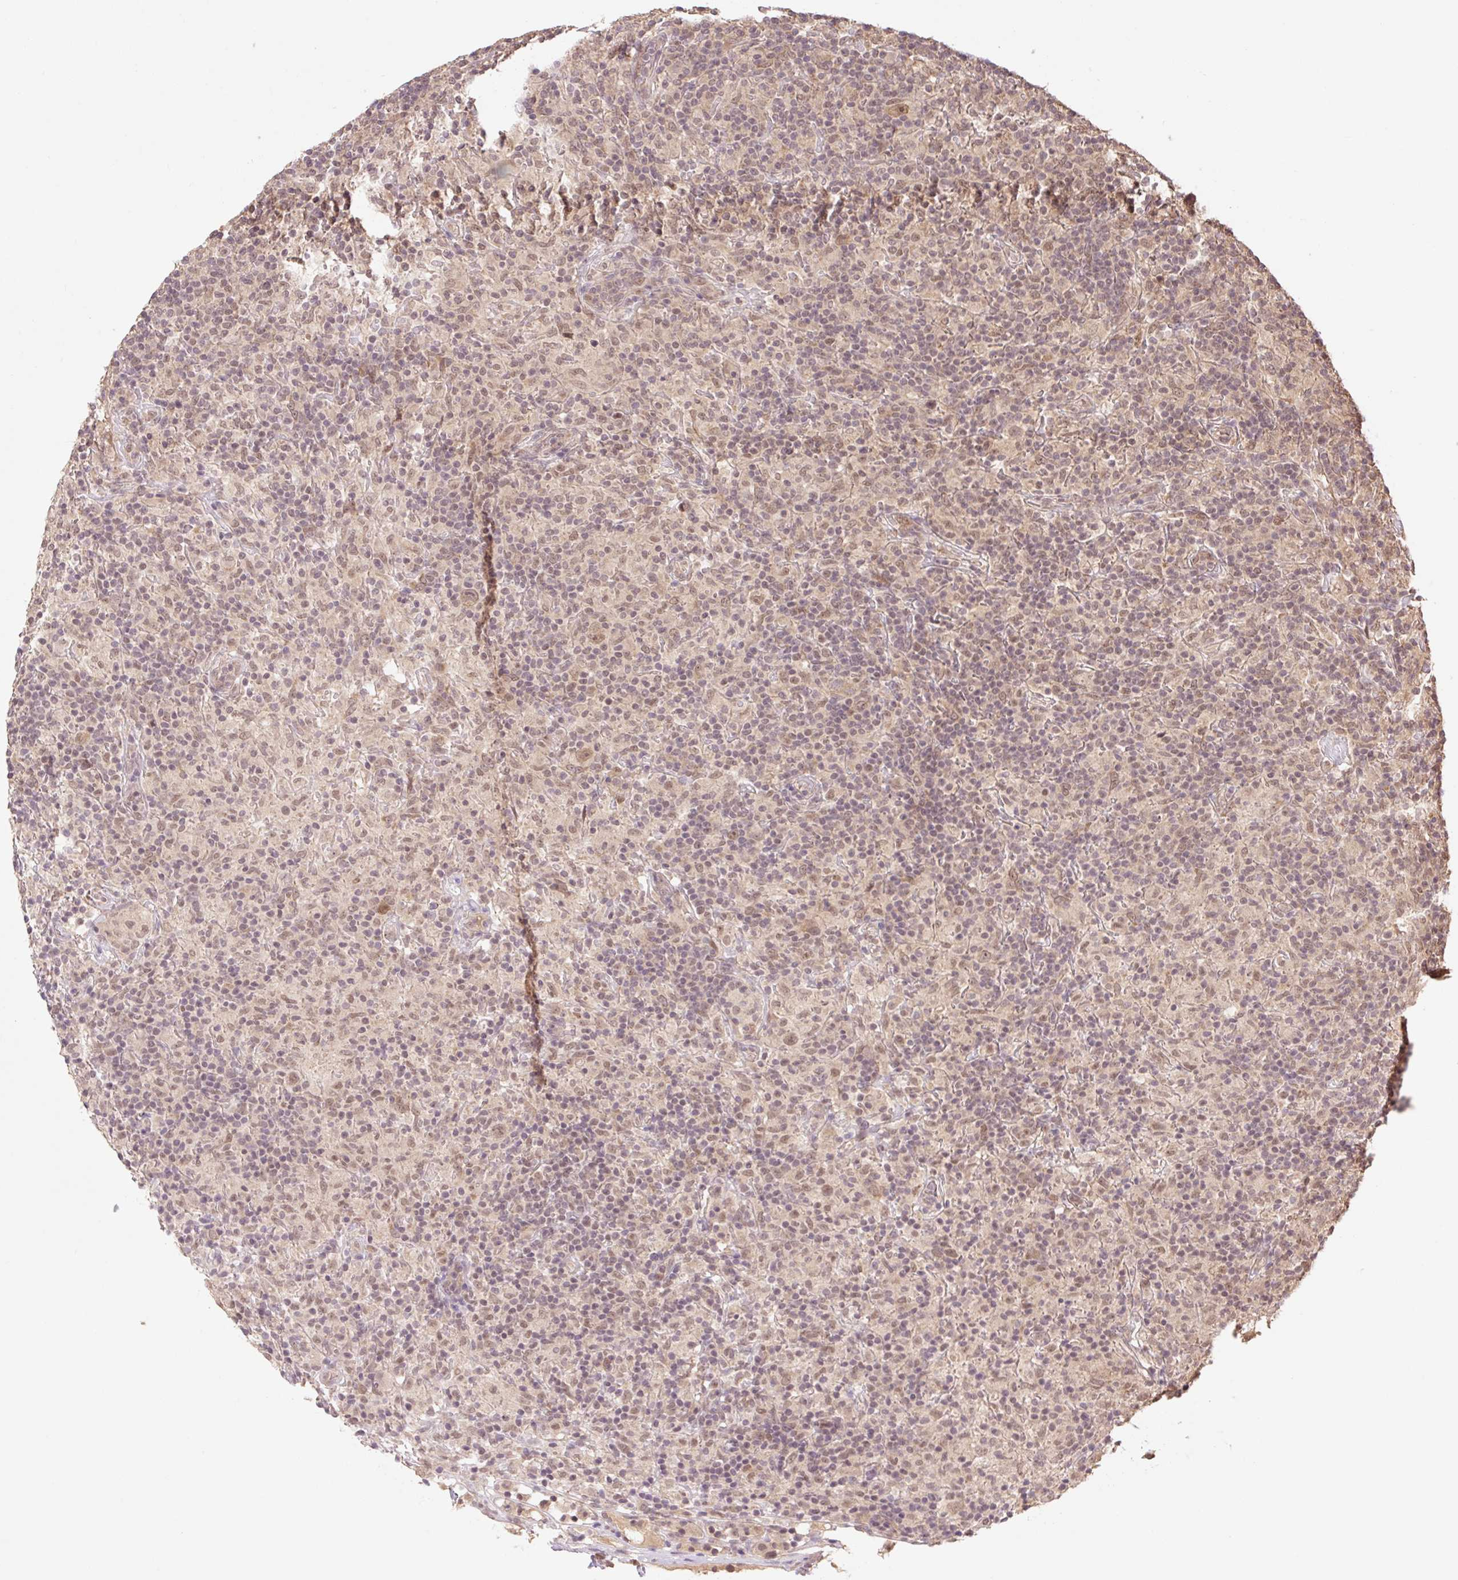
{"staining": {"intensity": "weak", "quantity": ">75%", "location": "nuclear"}, "tissue": "lymphoma", "cell_type": "Tumor cells", "image_type": "cancer", "snomed": [{"axis": "morphology", "description": "Hodgkin's disease, NOS"}, {"axis": "topography", "description": "Lymph node"}], "caption": "Weak nuclear positivity is appreciated in approximately >75% of tumor cells in Hodgkin's disease.", "gene": "YJU2B", "patient": {"sex": "male", "age": 70}}